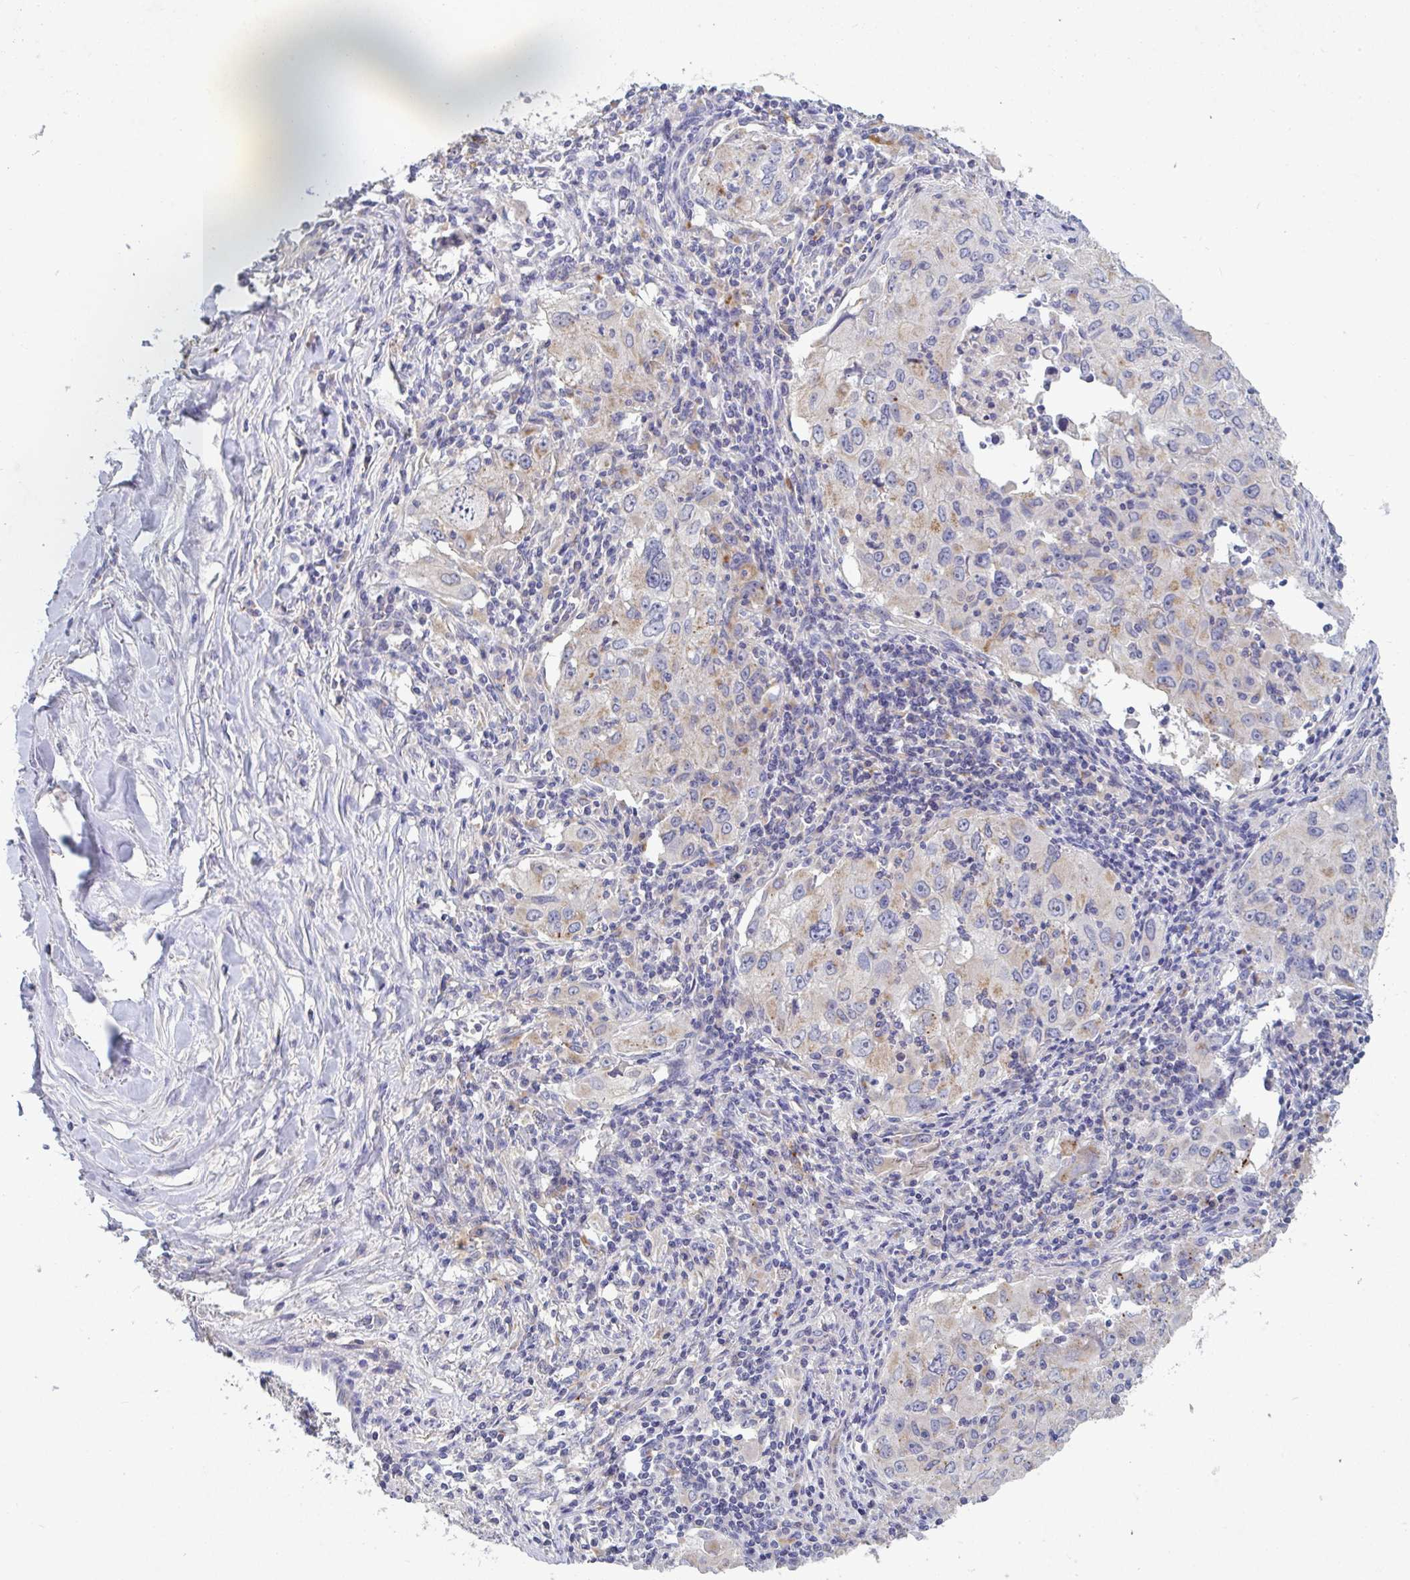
{"staining": {"intensity": "weak", "quantity": "25%-75%", "location": "cytoplasmic/membranous"}, "tissue": "lung cancer", "cell_type": "Tumor cells", "image_type": "cancer", "snomed": [{"axis": "morphology", "description": "Adenocarcinoma, NOS"}, {"axis": "morphology", "description": "Adenocarcinoma, metastatic, NOS"}, {"axis": "topography", "description": "Lymph node"}, {"axis": "topography", "description": "Lung"}], "caption": "Lung cancer stained for a protein (brown) demonstrates weak cytoplasmic/membranous positive staining in approximately 25%-75% of tumor cells.", "gene": "GALNT13", "patient": {"sex": "female", "age": 42}}